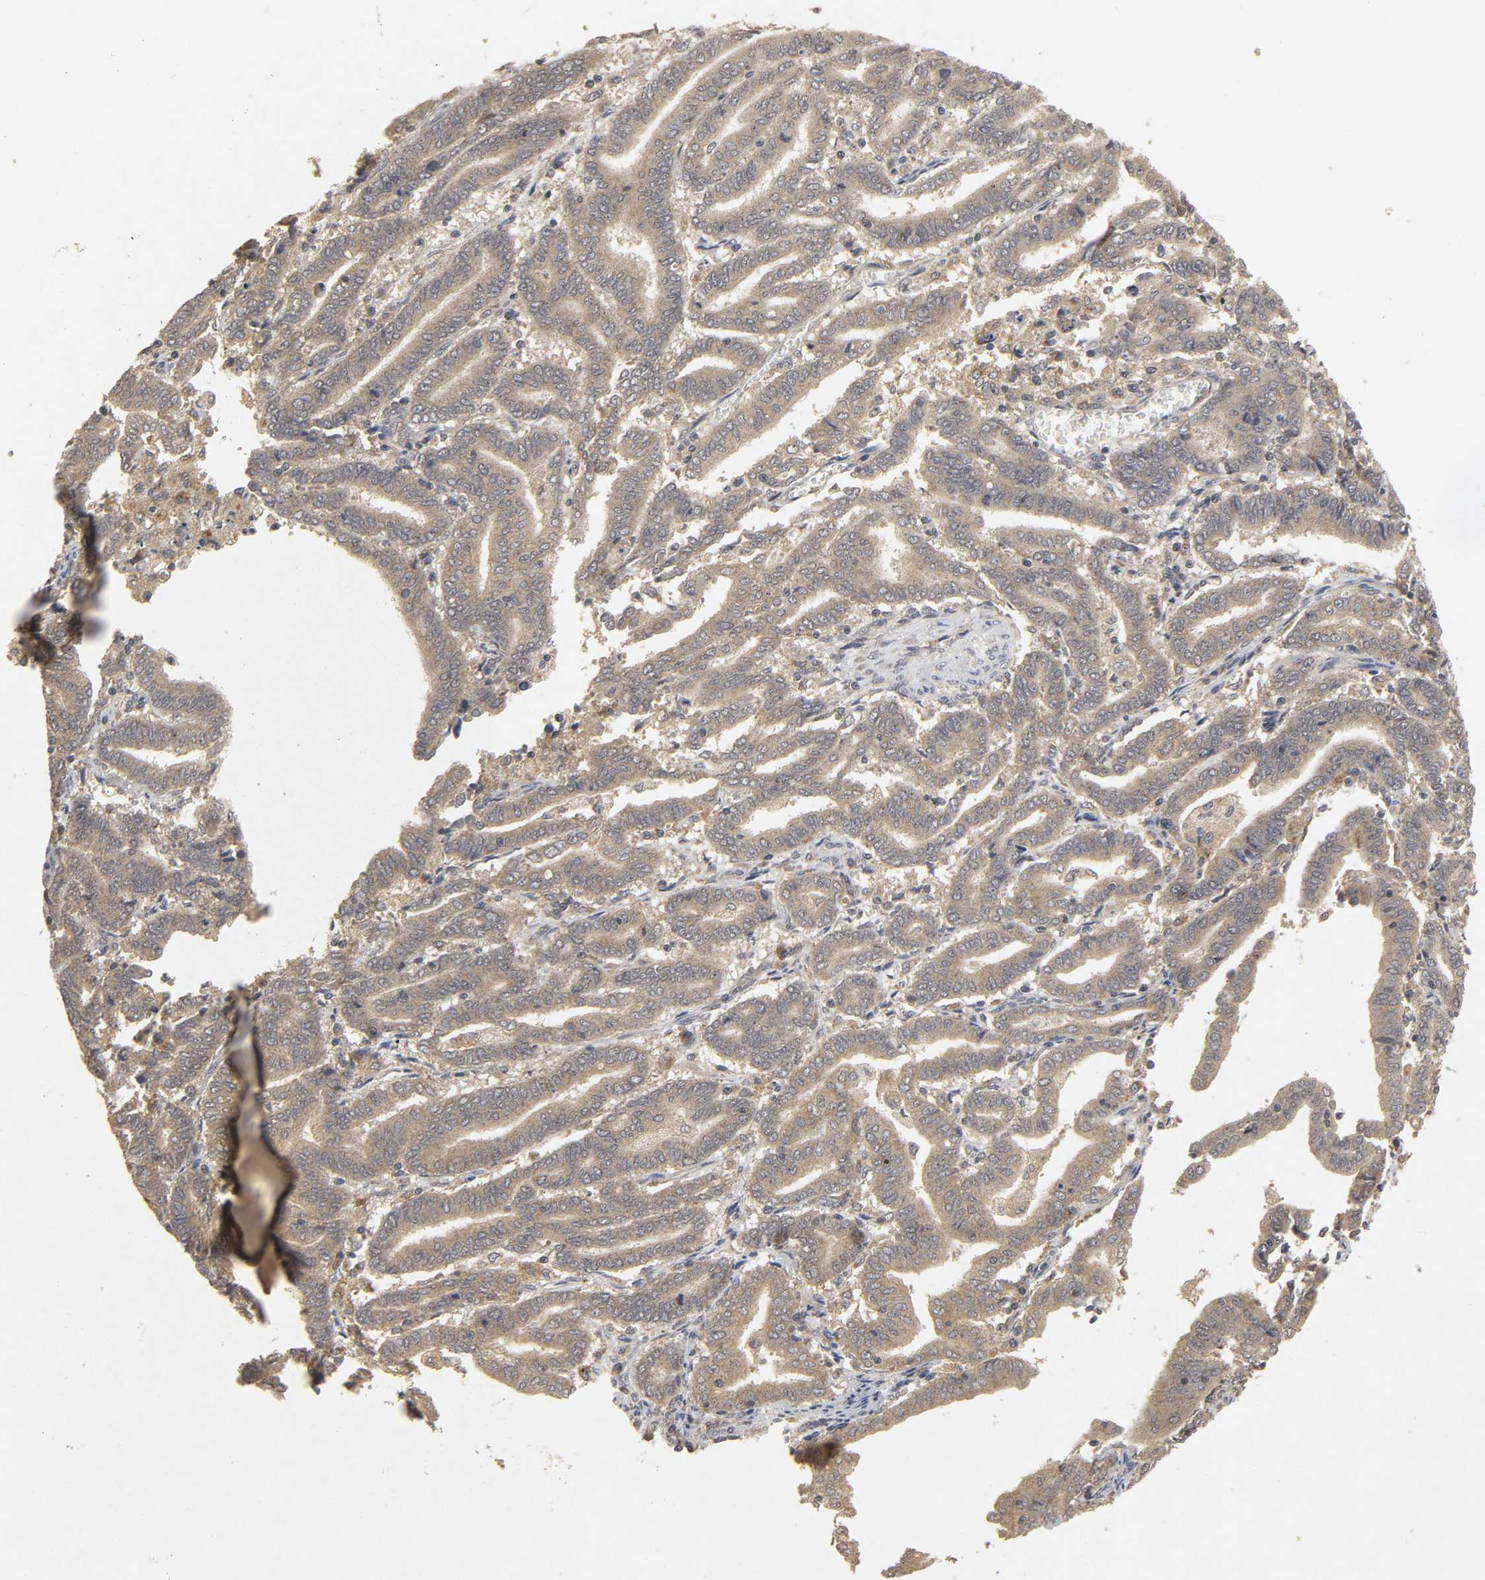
{"staining": {"intensity": "weak", "quantity": ">75%", "location": "cytoplasmic/membranous"}, "tissue": "endometrial cancer", "cell_type": "Tumor cells", "image_type": "cancer", "snomed": [{"axis": "morphology", "description": "Adenocarcinoma, NOS"}, {"axis": "topography", "description": "Uterus"}], "caption": "Immunohistochemistry image of adenocarcinoma (endometrial) stained for a protein (brown), which reveals low levels of weak cytoplasmic/membranous positivity in about >75% of tumor cells.", "gene": "TRAF6", "patient": {"sex": "female", "age": 83}}